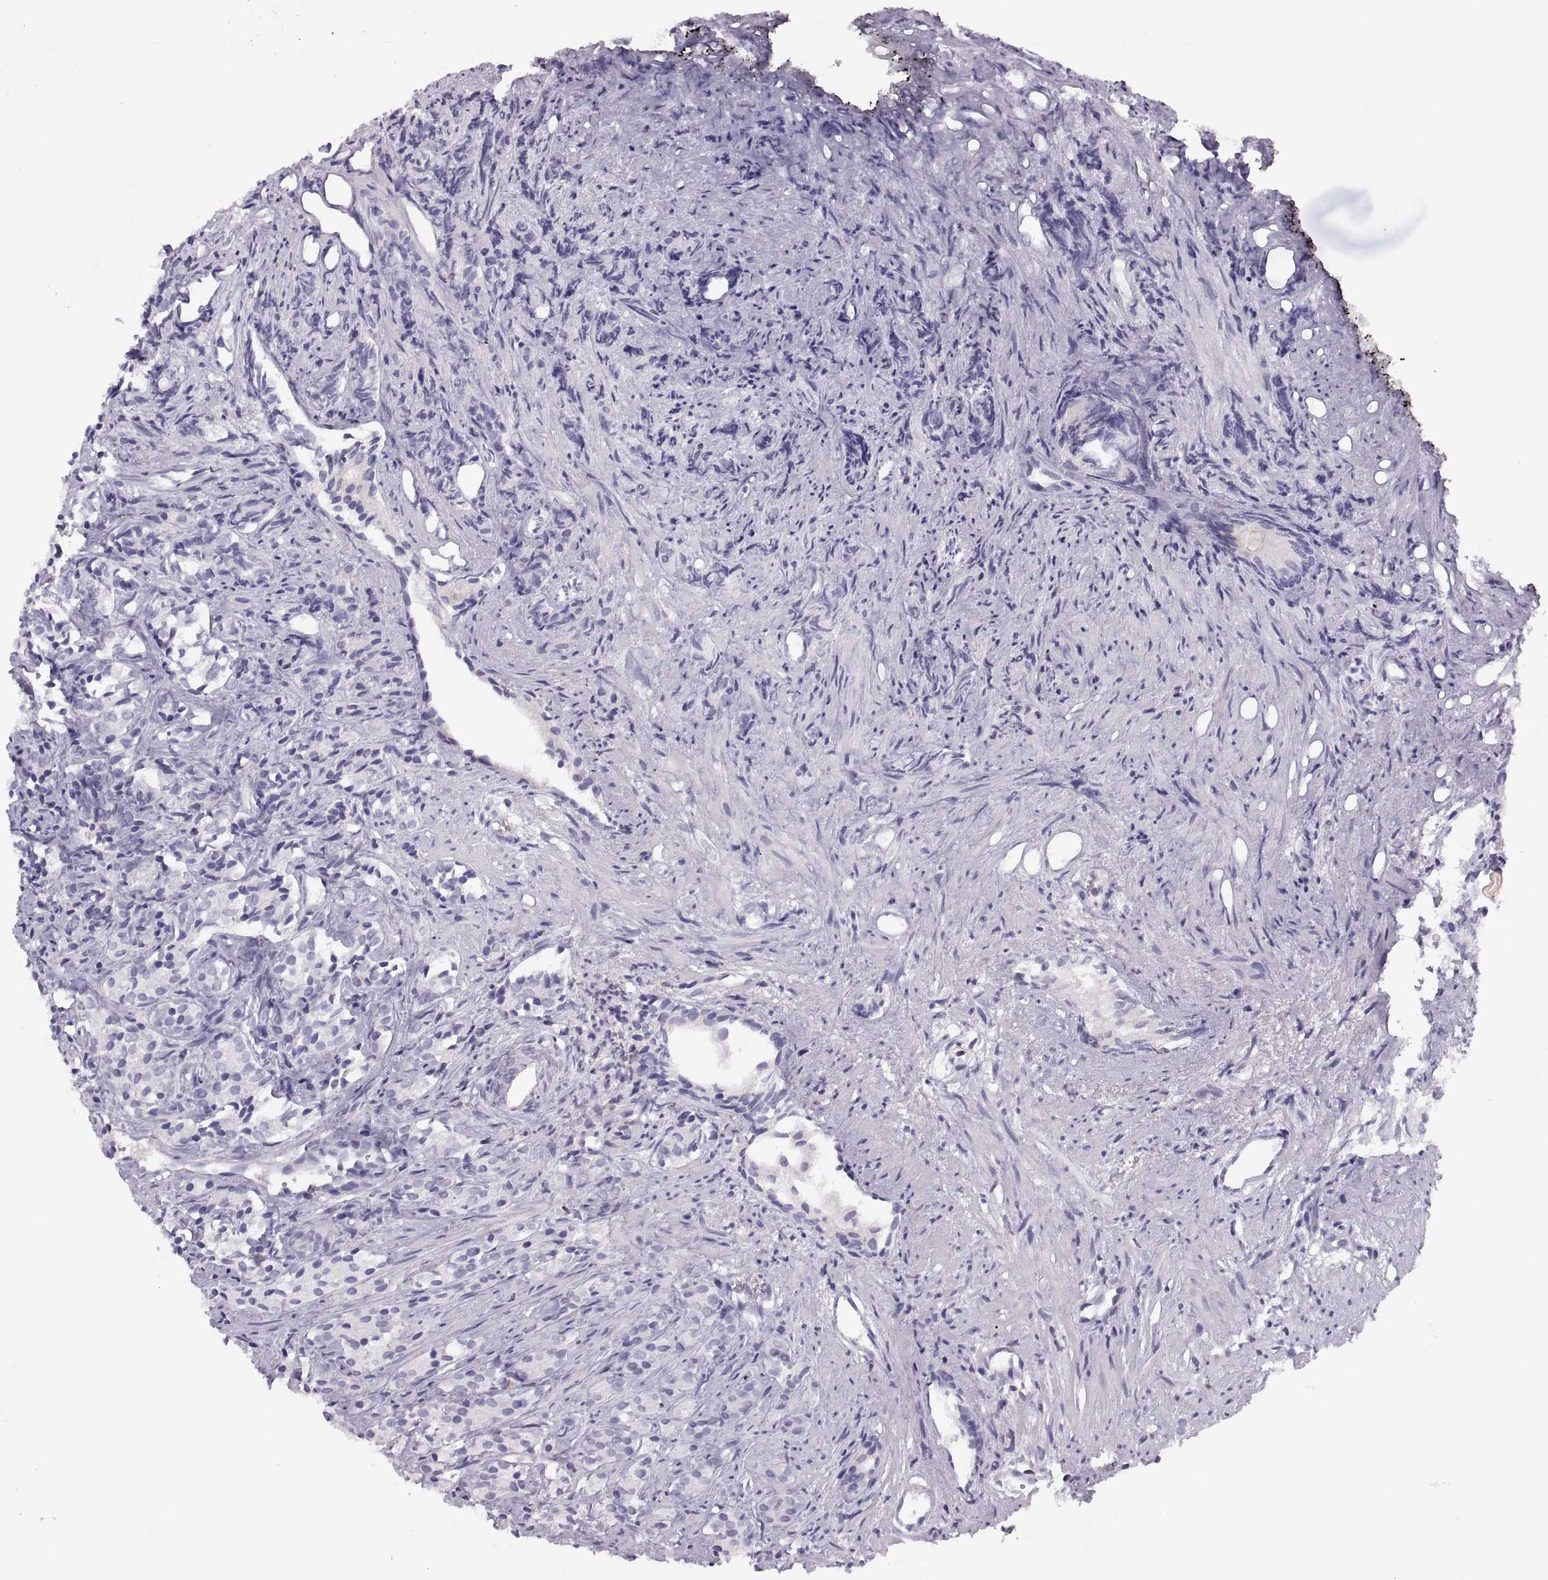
{"staining": {"intensity": "negative", "quantity": "none", "location": "none"}, "tissue": "prostate cancer", "cell_type": "Tumor cells", "image_type": "cancer", "snomed": [{"axis": "morphology", "description": "Adenocarcinoma, High grade"}, {"axis": "topography", "description": "Prostate"}], "caption": "Immunohistochemistry histopathology image of neoplastic tissue: human adenocarcinoma (high-grade) (prostate) stained with DAB reveals no significant protein expression in tumor cells.", "gene": "TTC21A", "patient": {"sex": "male", "age": 84}}